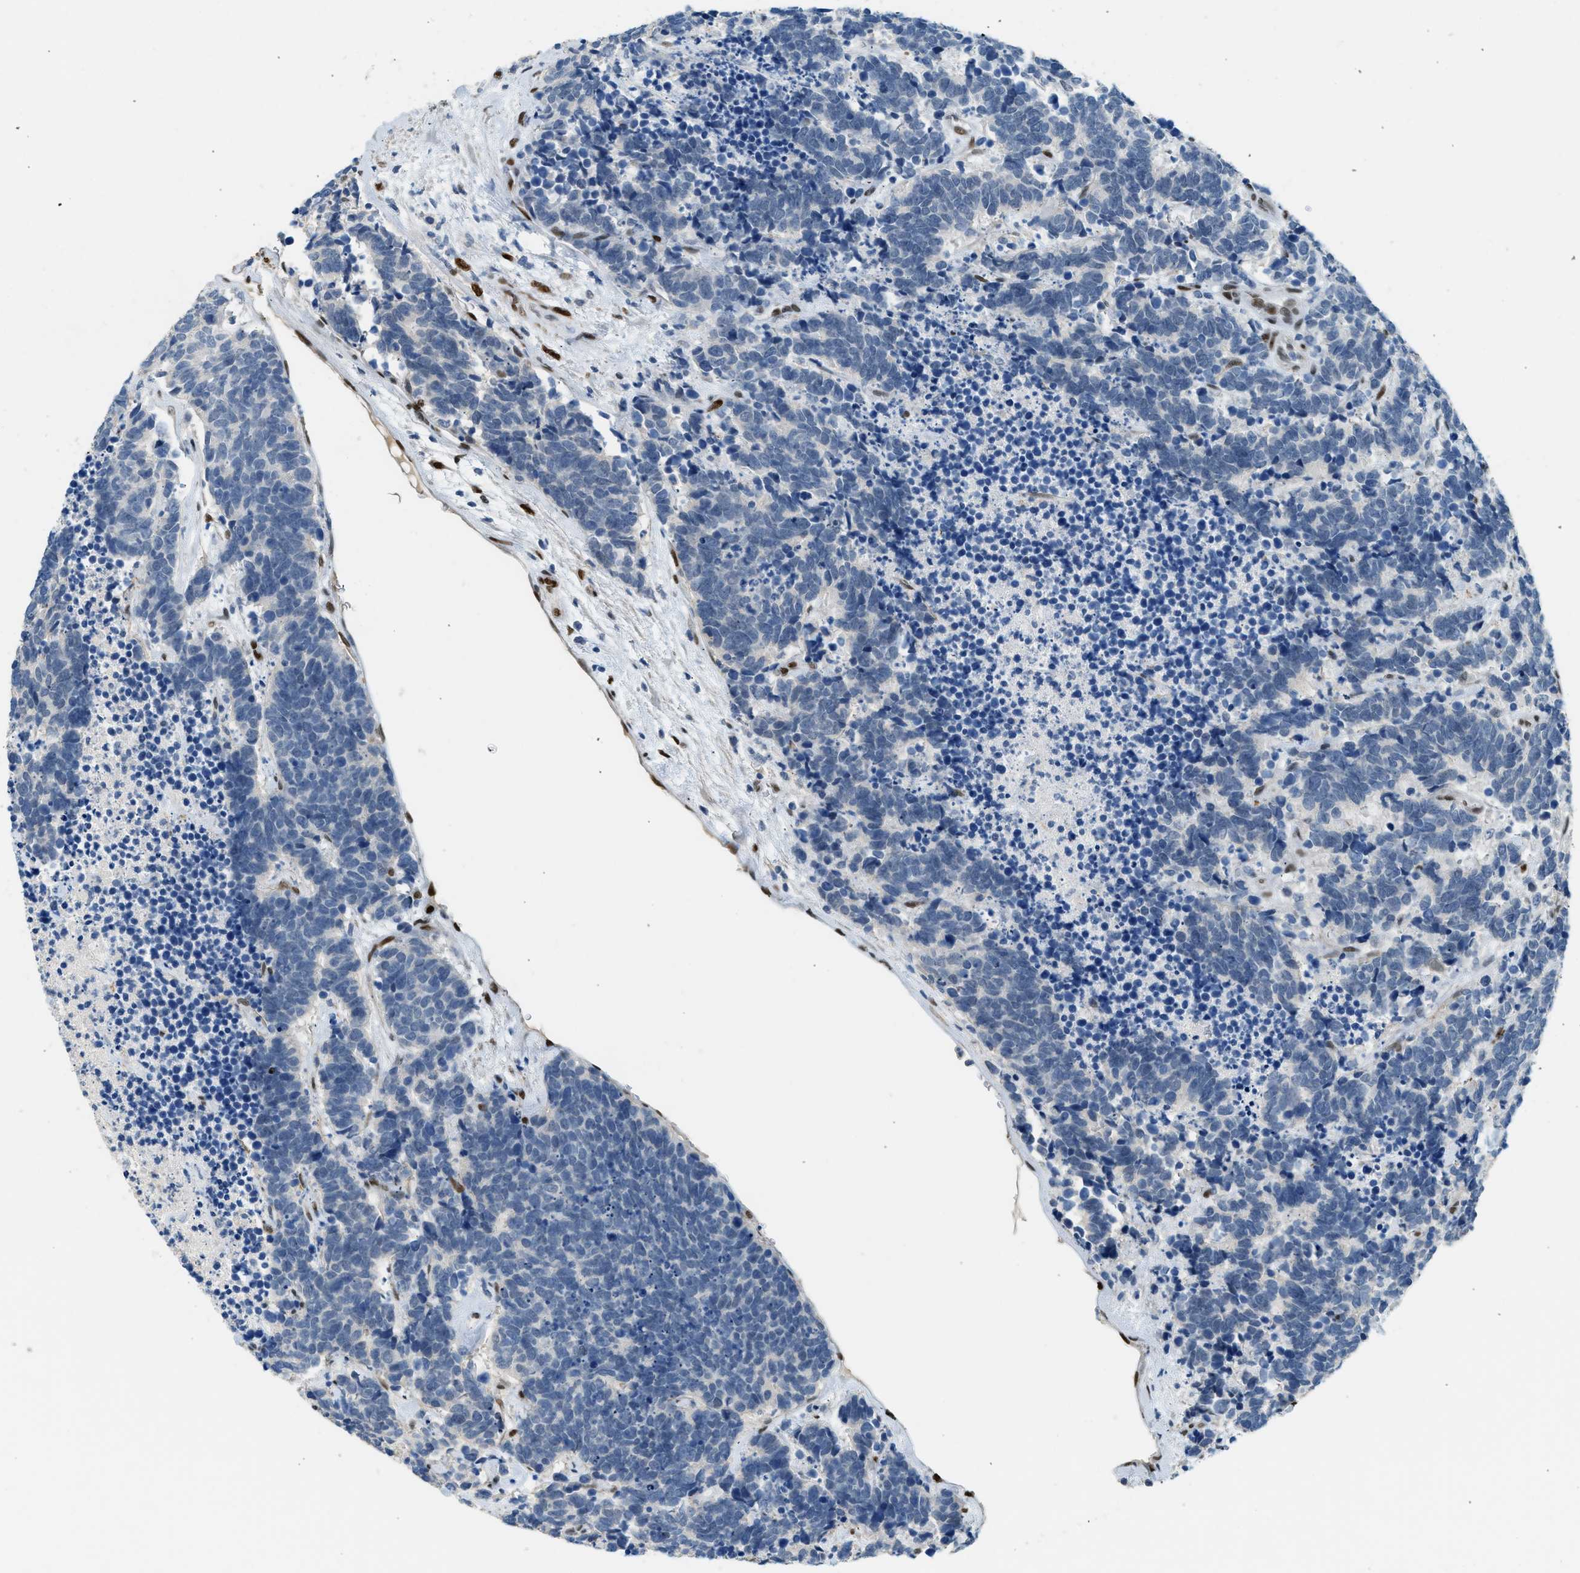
{"staining": {"intensity": "negative", "quantity": "none", "location": "none"}, "tissue": "carcinoid", "cell_type": "Tumor cells", "image_type": "cancer", "snomed": [{"axis": "morphology", "description": "Carcinoma, NOS"}, {"axis": "morphology", "description": "Carcinoid, malignant, NOS"}, {"axis": "topography", "description": "Urinary bladder"}], "caption": "Immunohistochemistry (IHC) histopathology image of neoplastic tissue: carcinoid stained with DAB (3,3'-diaminobenzidine) exhibits no significant protein staining in tumor cells.", "gene": "ZBTB20", "patient": {"sex": "male", "age": 57}}